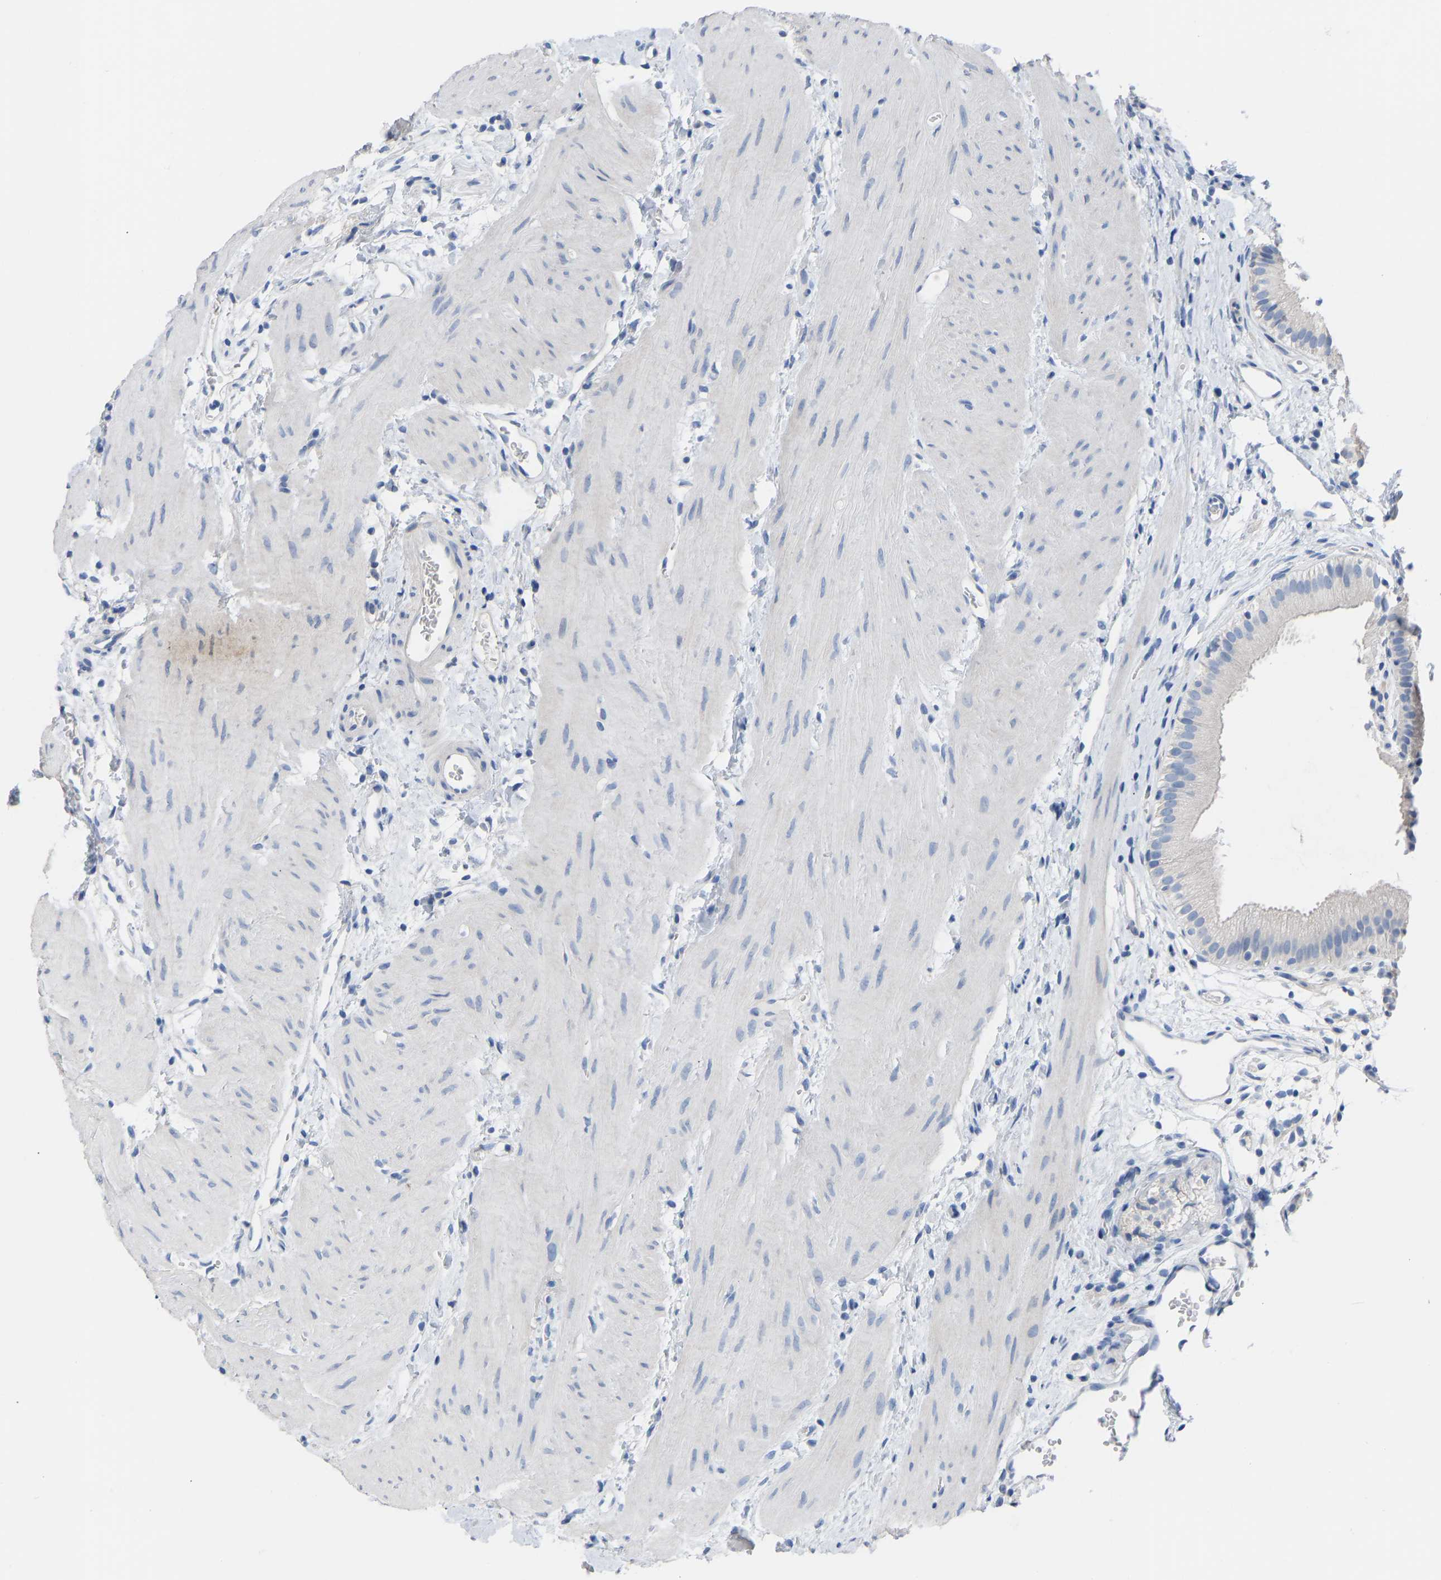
{"staining": {"intensity": "negative", "quantity": "none", "location": "none"}, "tissue": "gallbladder", "cell_type": "Glandular cells", "image_type": "normal", "snomed": [{"axis": "morphology", "description": "Normal tissue, NOS"}, {"axis": "topography", "description": "Gallbladder"}], "caption": "Immunohistochemistry of unremarkable gallbladder shows no staining in glandular cells.", "gene": "OLIG2", "patient": {"sex": "female", "age": 26}}